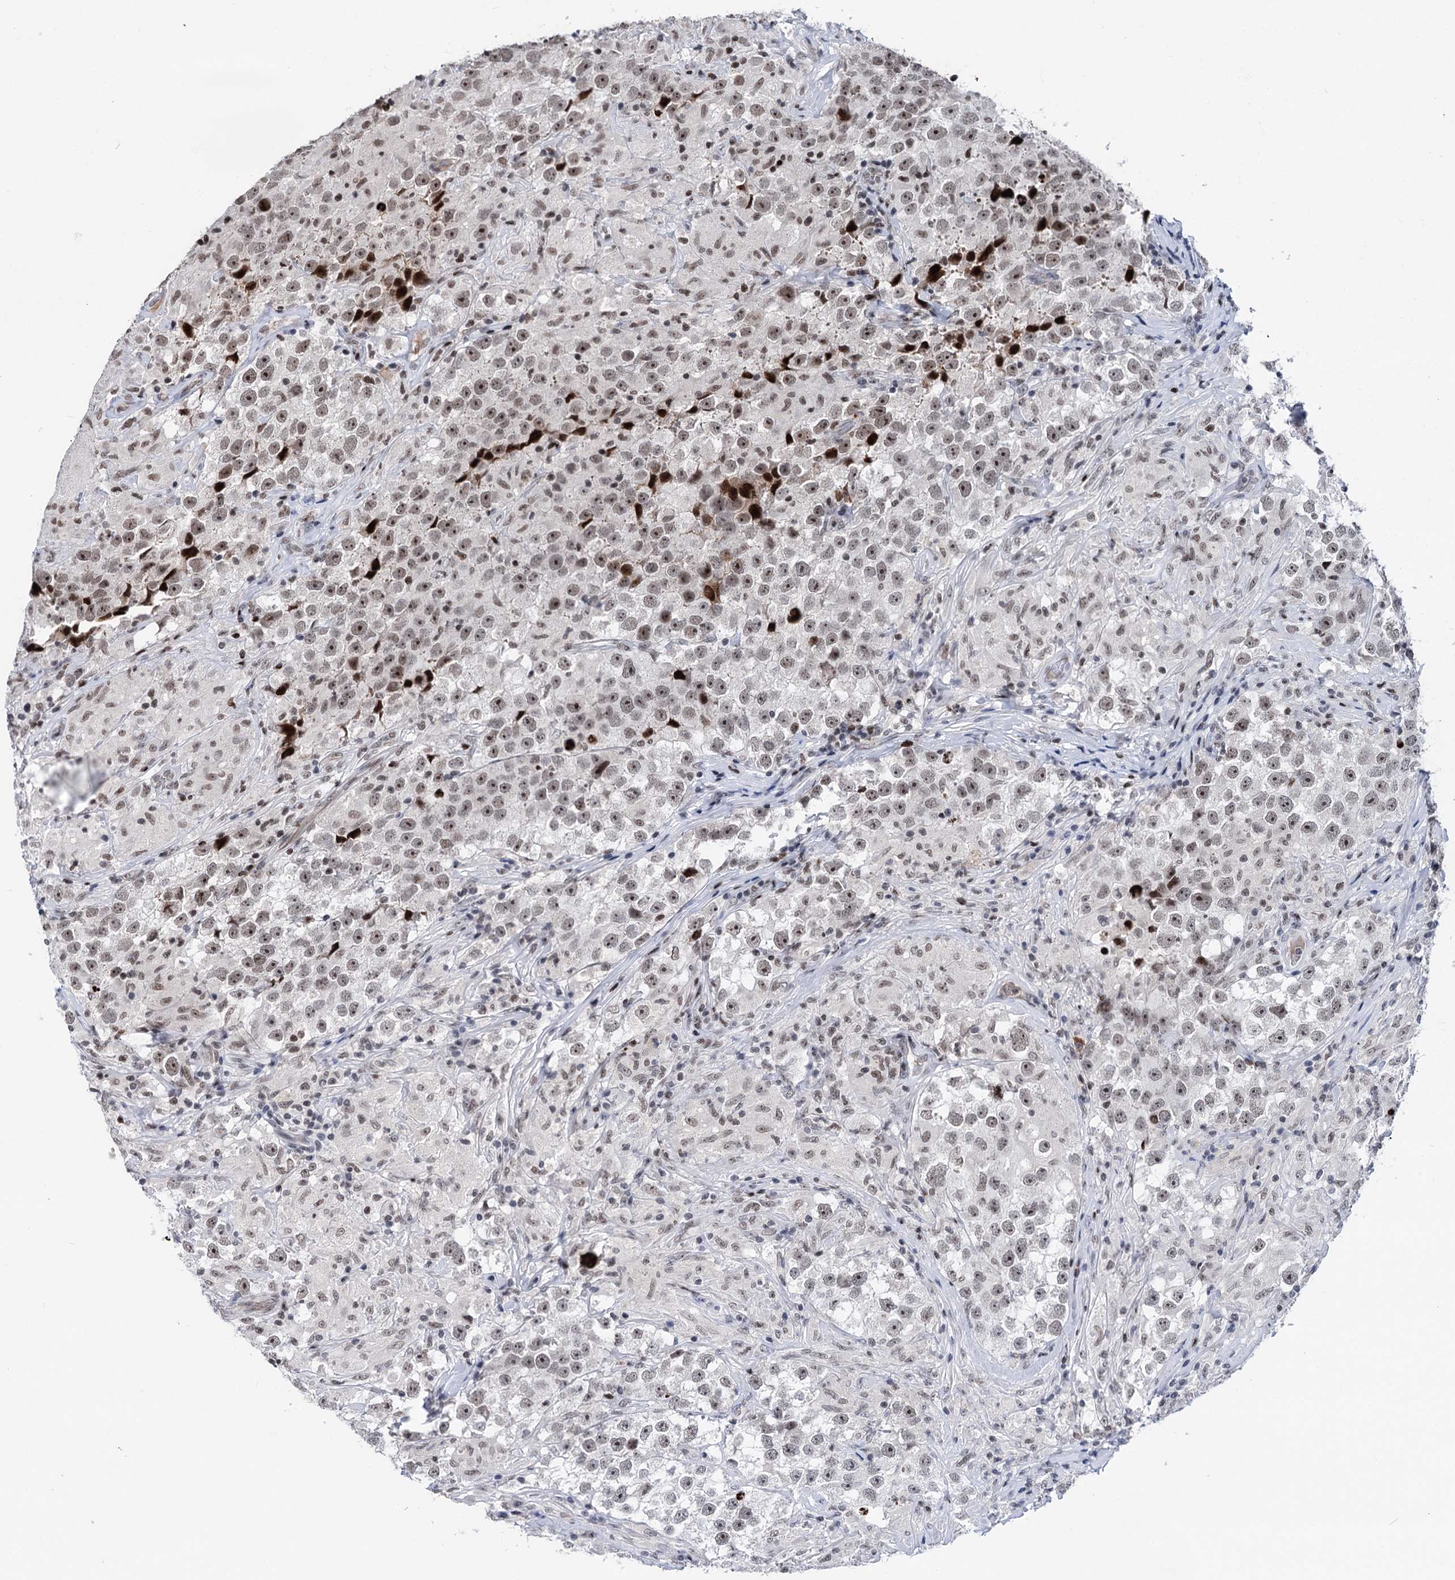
{"staining": {"intensity": "weak", "quantity": "<25%", "location": "nuclear"}, "tissue": "testis cancer", "cell_type": "Tumor cells", "image_type": "cancer", "snomed": [{"axis": "morphology", "description": "Seminoma, NOS"}, {"axis": "topography", "description": "Testis"}], "caption": "IHC image of testis cancer (seminoma) stained for a protein (brown), which displays no staining in tumor cells.", "gene": "ZCCHC10", "patient": {"sex": "male", "age": 46}}